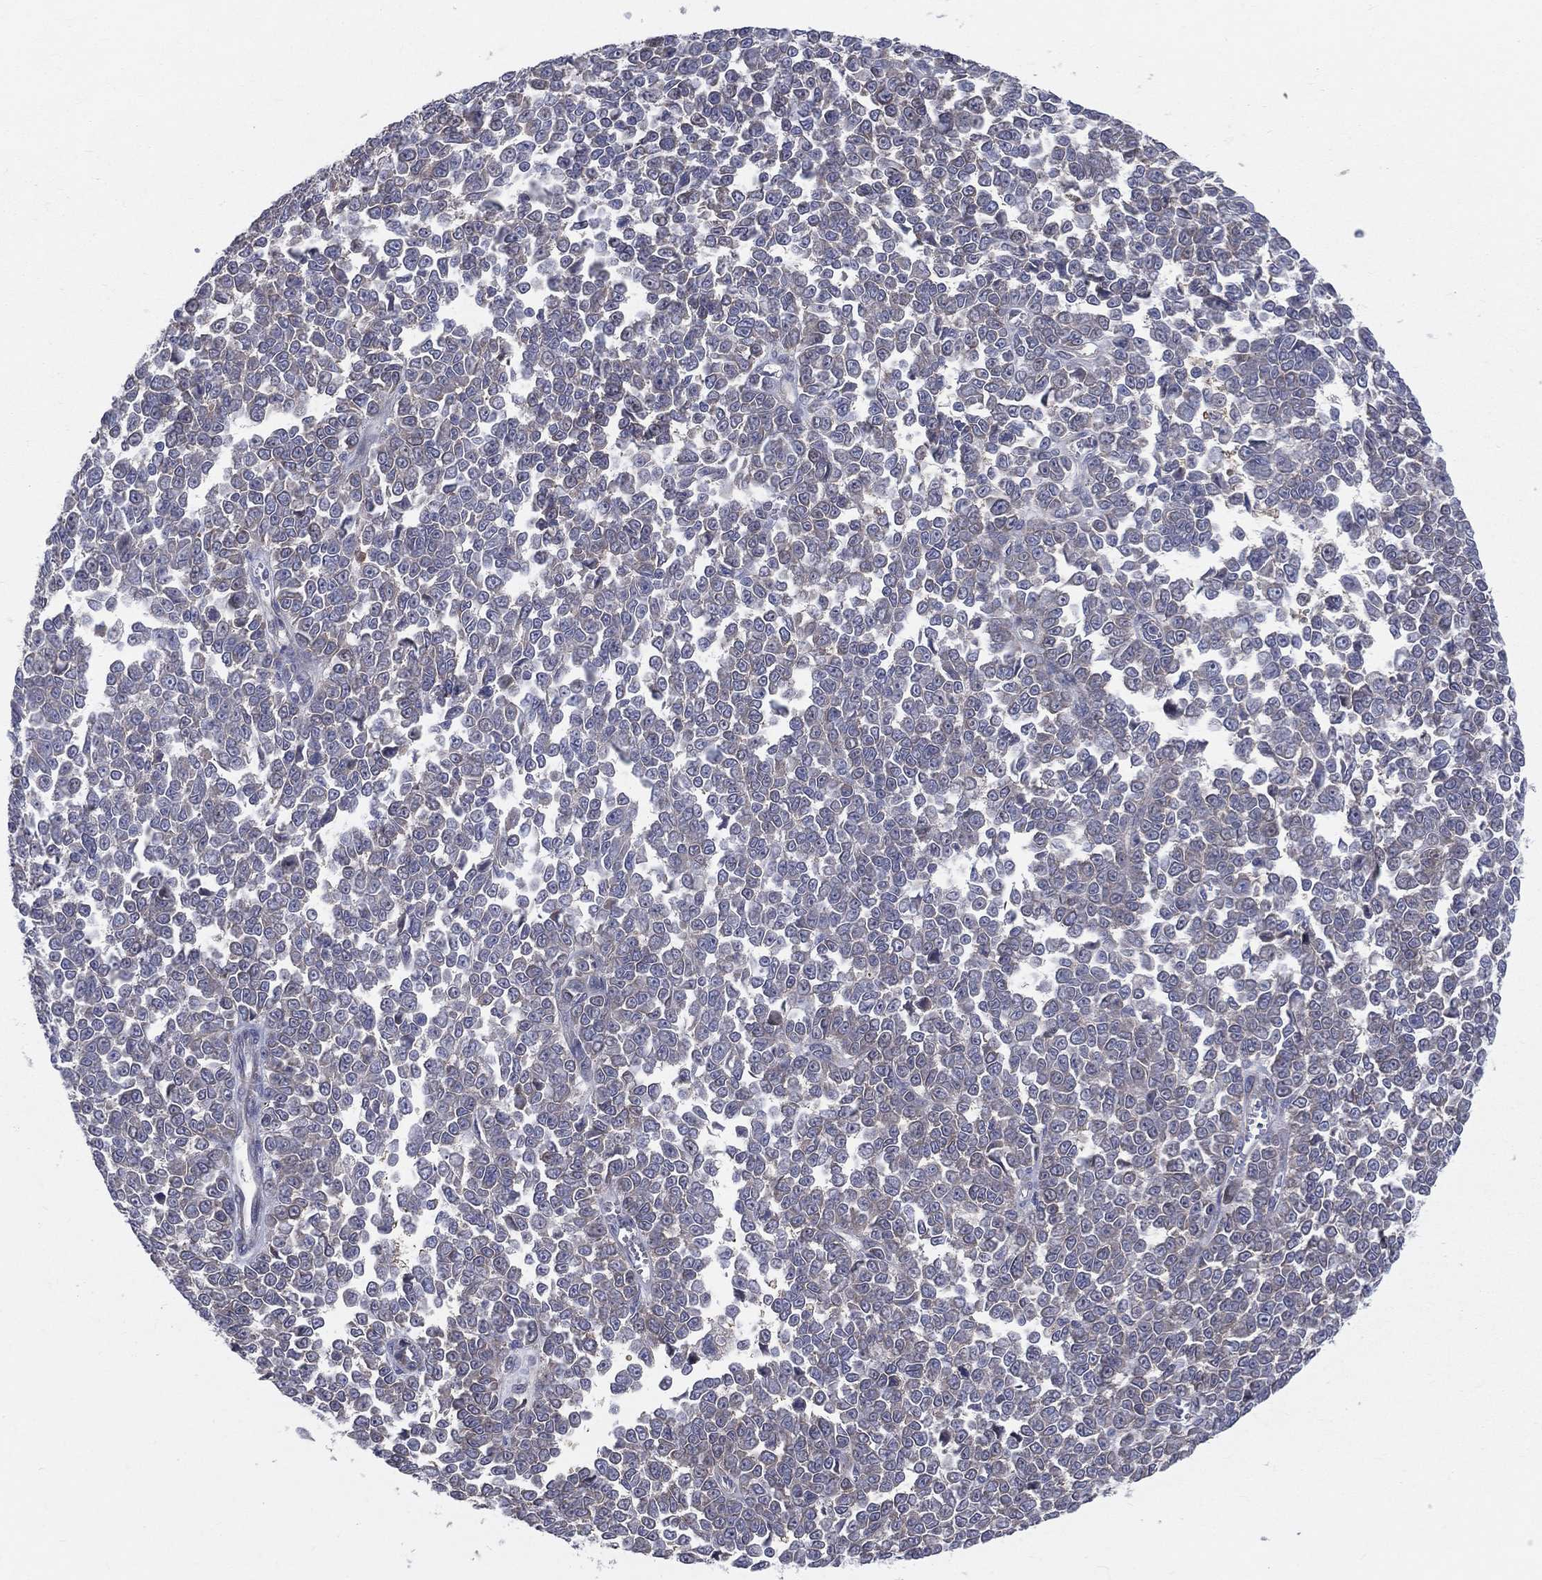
{"staining": {"intensity": "moderate", "quantity": "<25%", "location": "cytoplasmic/membranous"}, "tissue": "melanoma", "cell_type": "Tumor cells", "image_type": "cancer", "snomed": [{"axis": "morphology", "description": "Malignant melanoma, NOS"}, {"axis": "topography", "description": "Skin"}], "caption": "Protein expression analysis of malignant melanoma shows moderate cytoplasmic/membranous staining in about <25% of tumor cells. (Stains: DAB (3,3'-diaminobenzidine) in brown, nuclei in blue, Microscopy: brightfield microscopy at high magnification).", "gene": "POMZP3", "patient": {"sex": "female", "age": 95}}